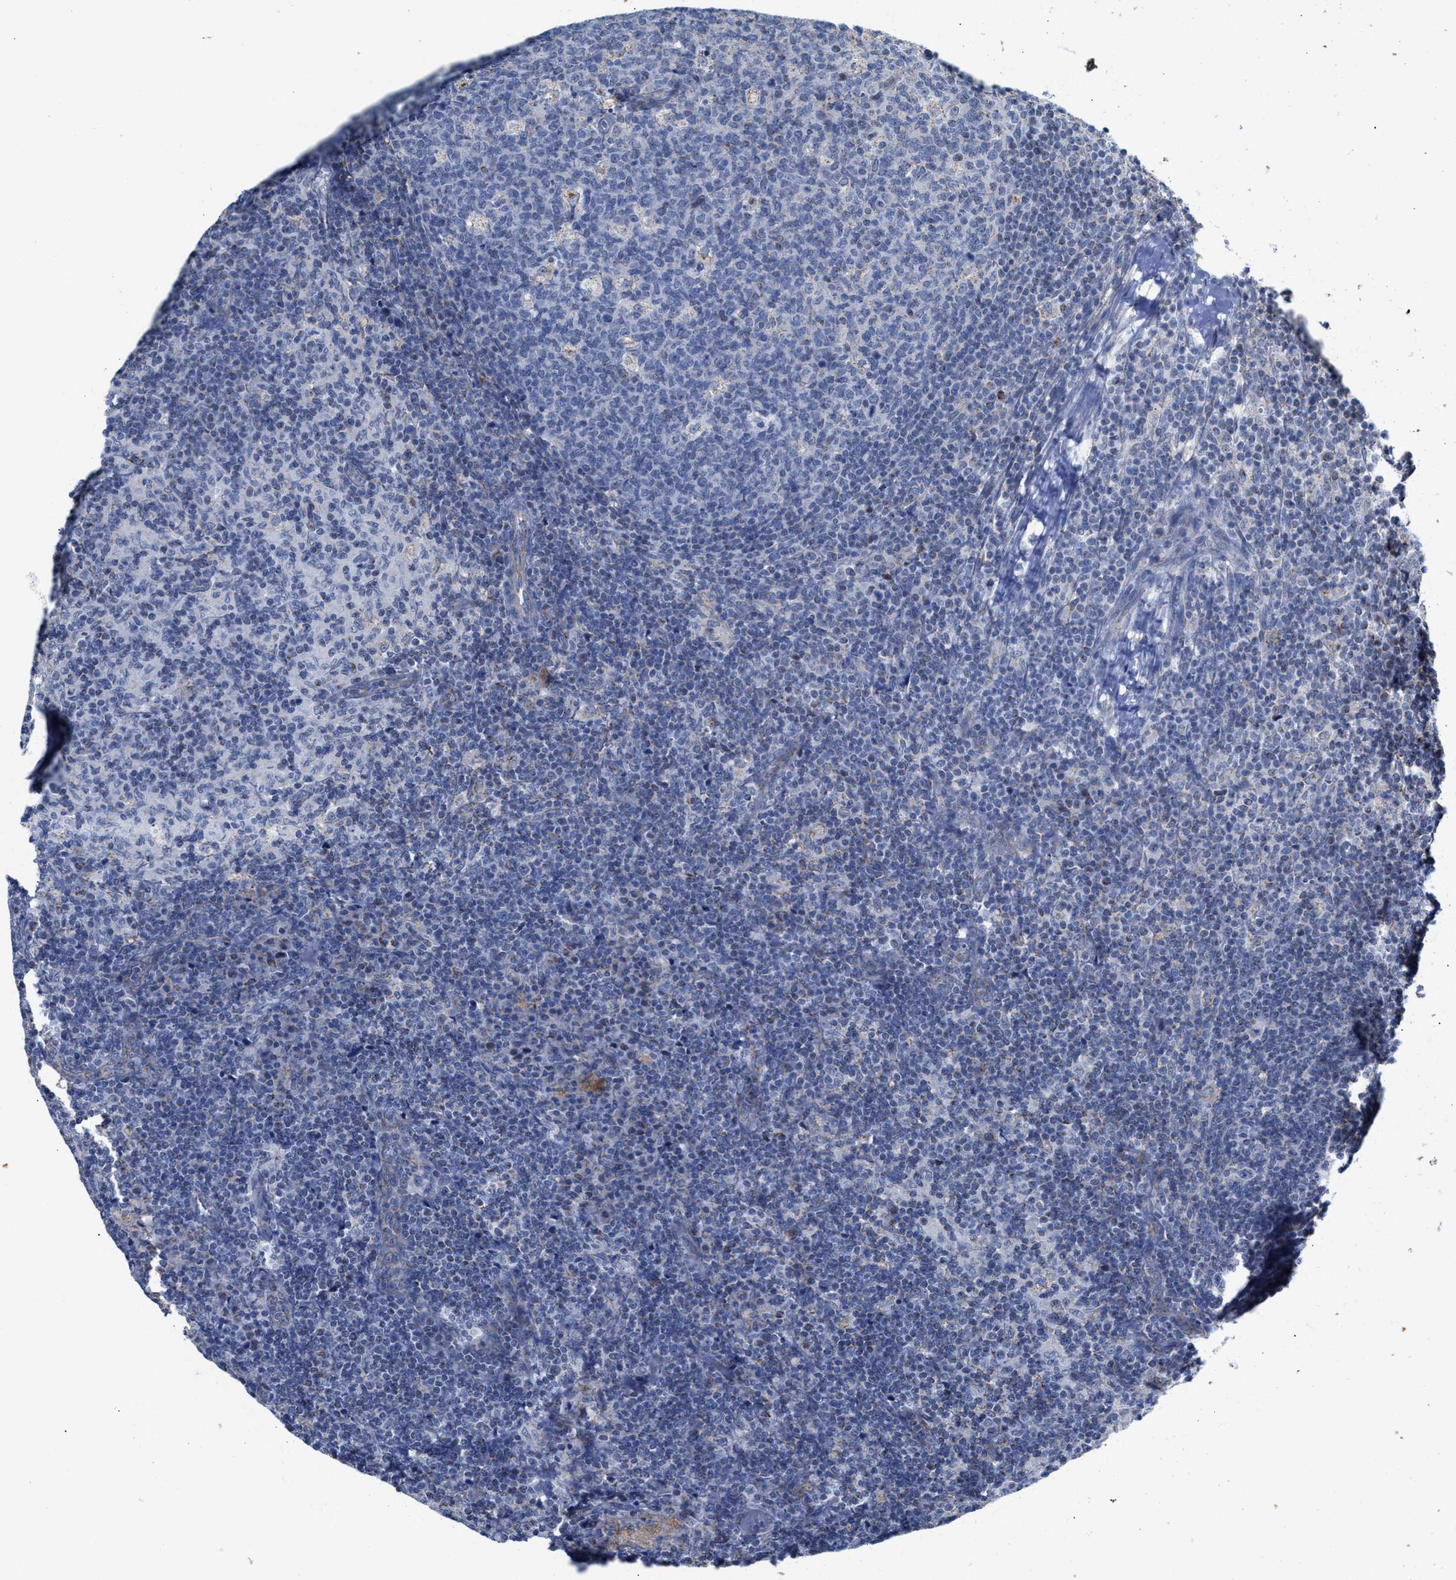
{"staining": {"intensity": "negative", "quantity": "none", "location": "none"}, "tissue": "lymph node", "cell_type": "Germinal center cells", "image_type": "normal", "snomed": [{"axis": "morphology", "description": "Normal tissue, NOS"}, {"axis": "morphology", "description": "Inflammation, NOS"}, {"axis": "topography", "description": "Lymph node"}], "caption": "Lymph node stained for a protein using immunohistochemistry (IHC) displays no expression germinal center cells.", "gene": "JAG1", "patient": {"sex": "male", "age": 55}}